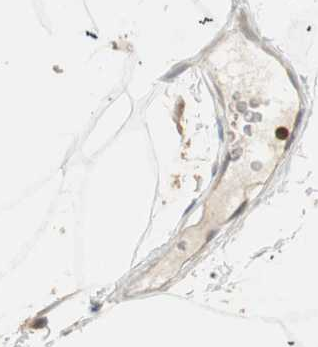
{"staining": {"intensity": "weak", "quantity": ">75%", "location": "cytoplasmic/membranous"}, "tissue": "adipose tissue", "cell_type": "Adipocytes", "image_type": "normal", "snomed": [{"axis": "morphology", "description": "Normal tissue, NOS"}, {"axis": "morphology", "description": "Duct carcinoma"}, {"axis": "topography", "description": "Breast"}, {"axis": "topography", "description": "Adipose tissue"}], "caption": "Immunohistochemistry (IHC) image of normal human adipose tissue stained for a protein (brown), which exhibits low levels of weak cytoplasmic/membranous expression in about >75% of adipocytes.", "gene": "CRLF3", "patient": {"sex": "female", "age": 37}}